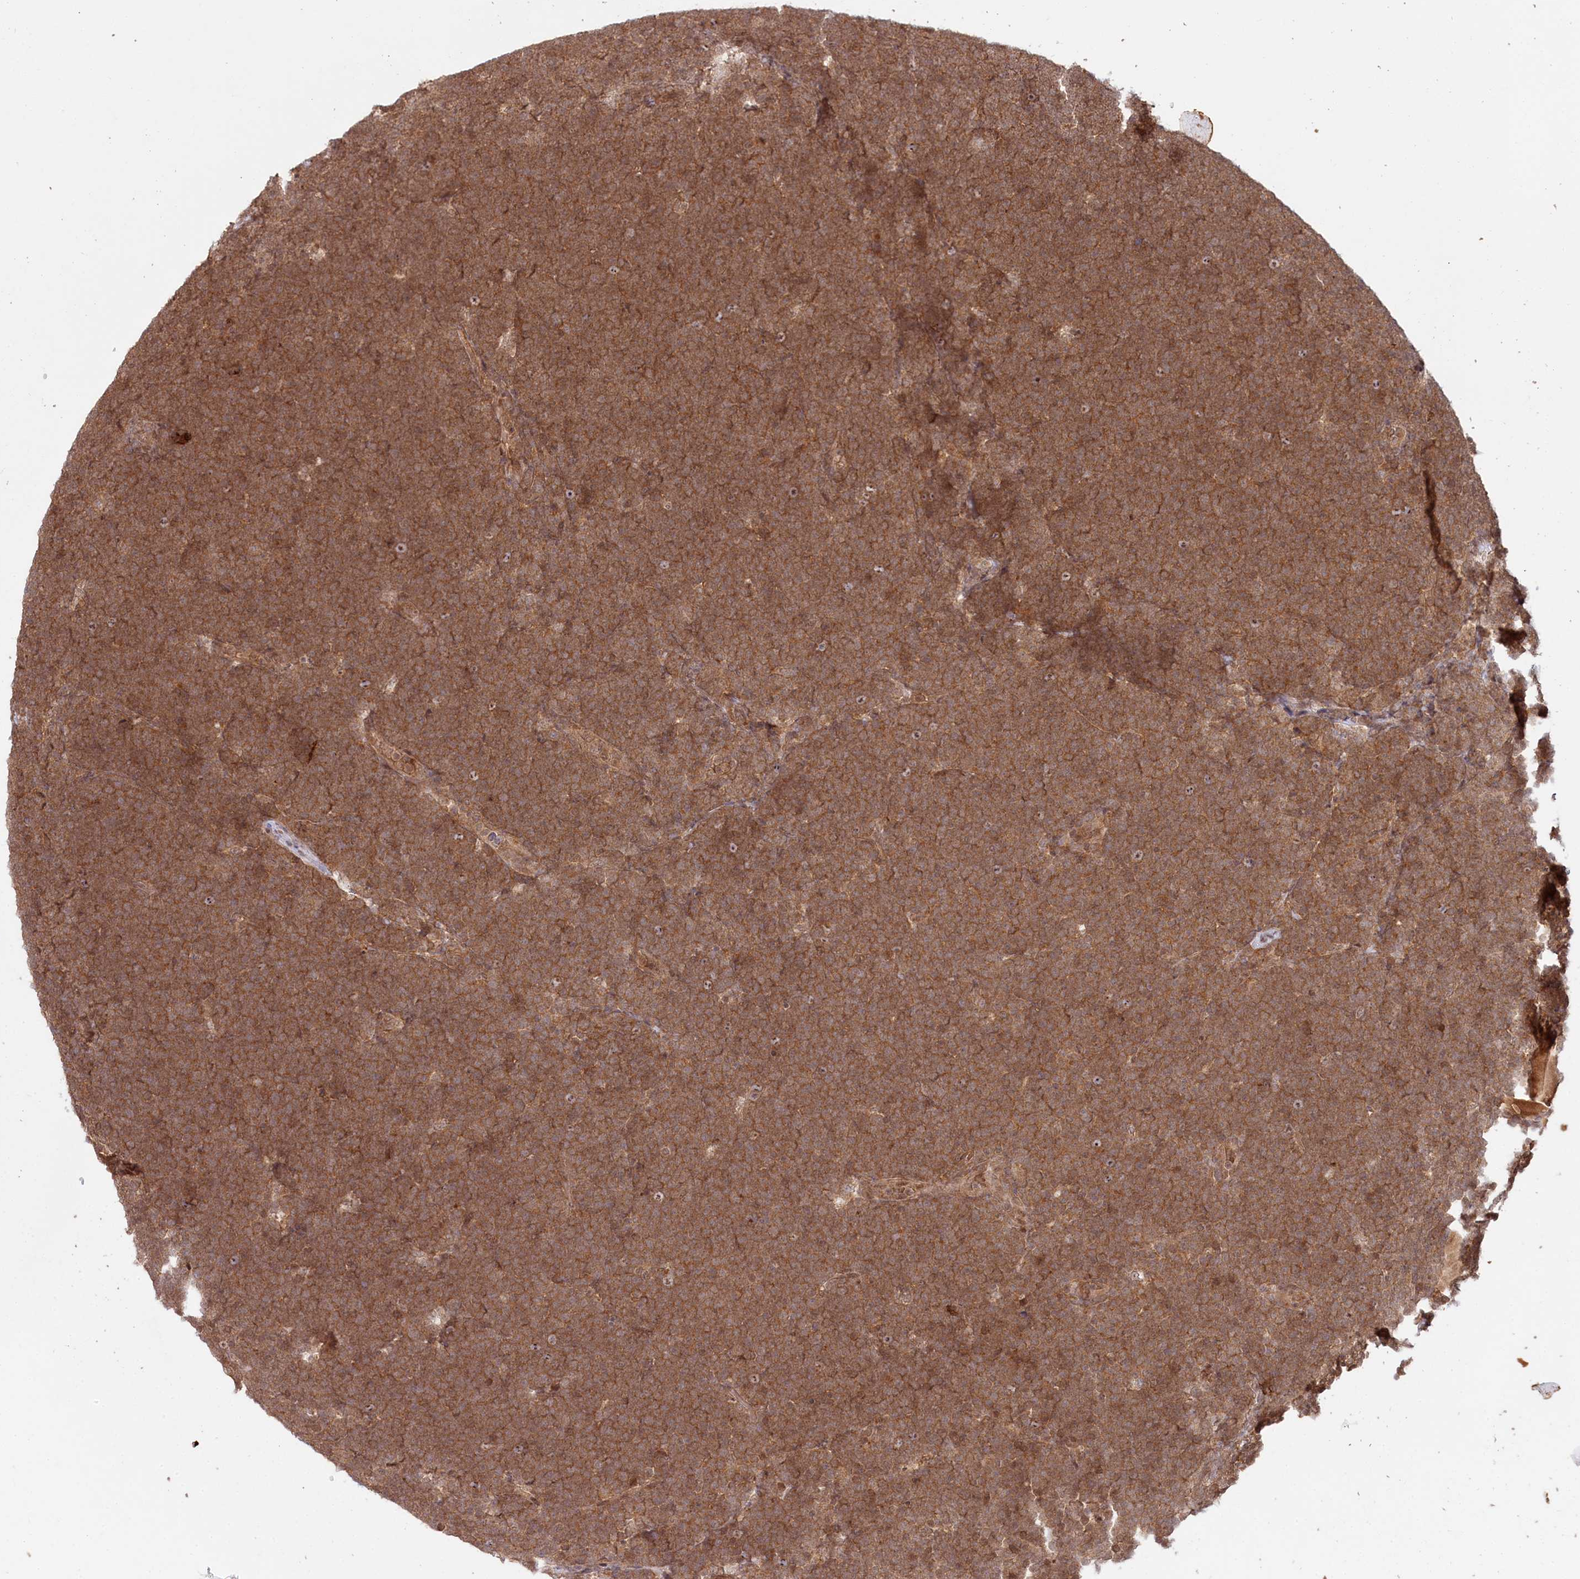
{"staining": {"intensity": "moderate", "quantity": ">75%", "location": "cytoplasmic/membranous"}, "tissue": "lymphoma", "cell_type": "Tumor cells", "image_type": "cancer", "snomed": [{"axis": "morphology", "description": "Malignant lymphoma, non-Hodgkin's type, High grade"}, {"axis": "topography", "description": "Lymph node"}], "caption": "The photomicrograph demonstrates a brown stain indicating the presence of a protein in the cytoplasmic/membranous of tumor cells in high-grade malignant lymphoma, non-Hodgkin's type.", "gene": "CCDC65", "patient": {"sex": "male", "age": 13}}